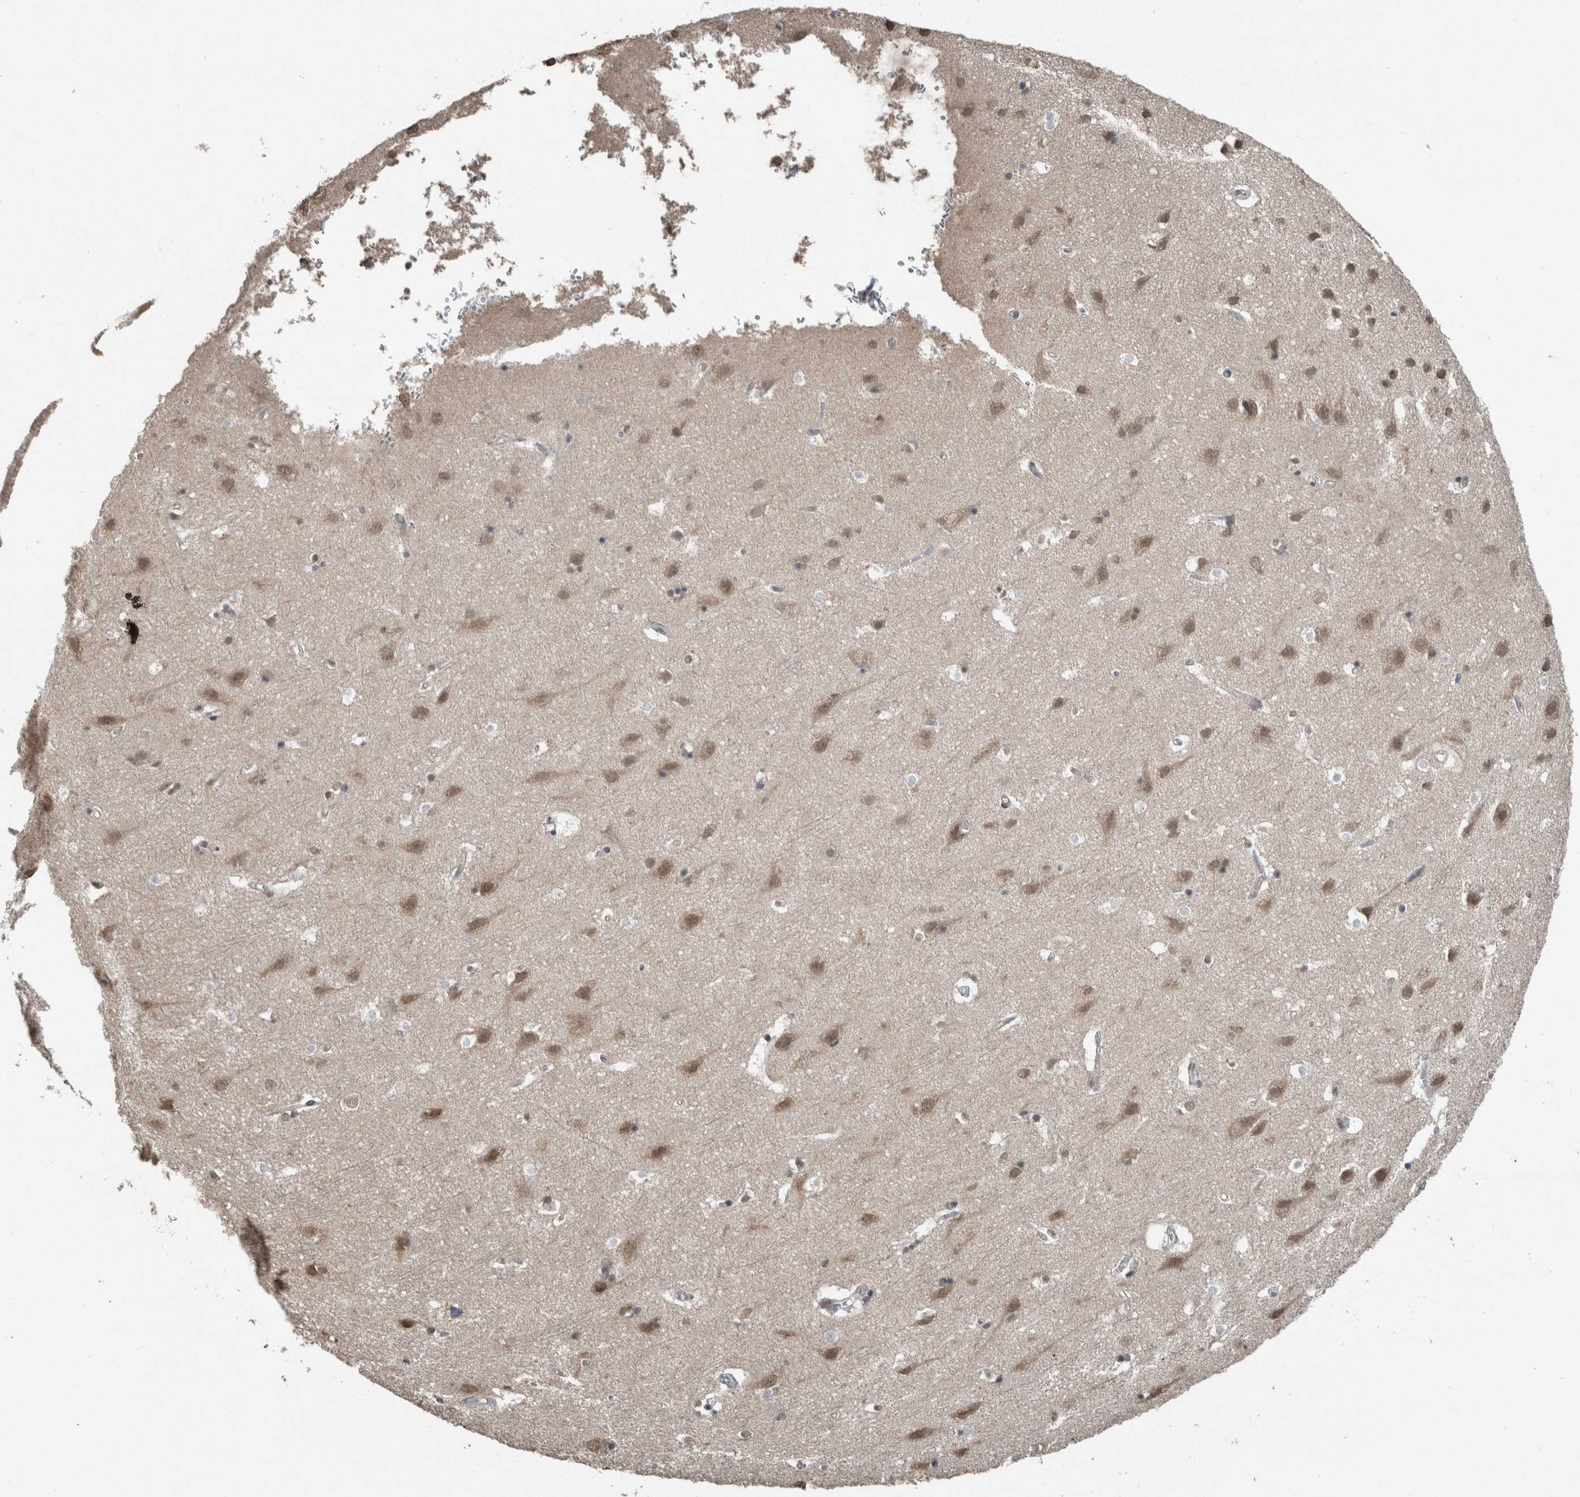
{"staining": {"intensity": "moderate", "quantity": "25%-75%", "location": "cytoplasmic/membranous,nuclear"}, "tissue": "cerebral cortex", "cell_type": "Endothelial cells", "image_type": "normal", "snomed": [{"axis": "morphology", "description": "Normal tissue, NOS"}, {"axis": "topography", "description": "Cerebral cortex"}], "caption": "Endothelial cells display medium levels of moderate cytoplasmic/membranous,nuclear positivity in about 25%-75% of cells in normal human cerebral cortex.", "gene": "MYO1E", "patient": {"sex": "male", "age": 54}}